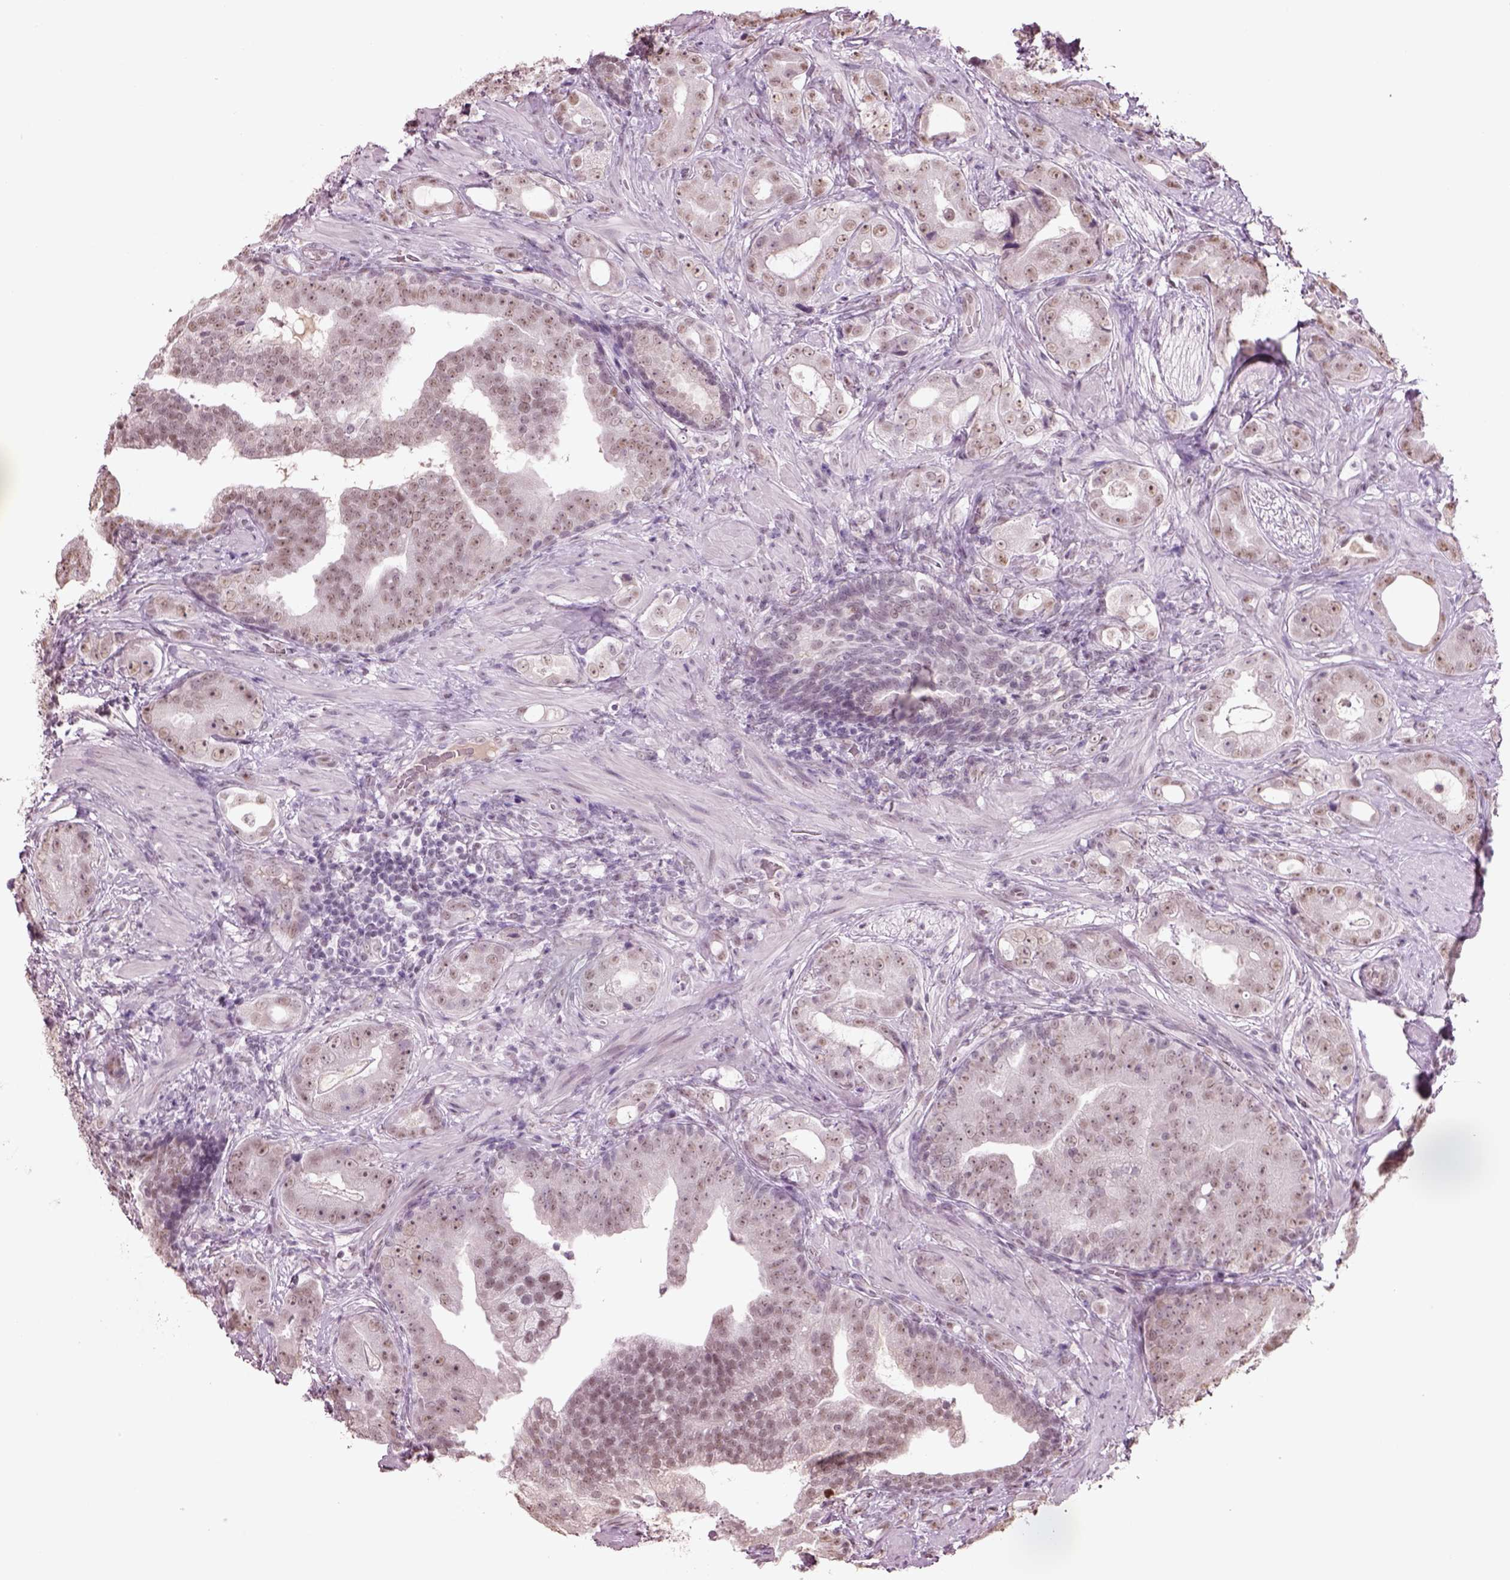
{"staining": {"intensity": "moderate", "quantity": "25%-75%", "location": "nuclear"}, "tissue": "prostate cancer", "cell_type": "Tumor cells", "image_type": "cancer", "snomed": [{"axis": "morphology", "description": "Adenocarcinoma, NOS"}, {"axis": "topography", "description": "Prostate"}], "caption": "A micrograph of prostate adenocarcinoma stained for a protein shows moderate nuclear brown staining in tumor cells.", "gene": "SEPHS1", "patient": {"sex": "male", "age": 57}}